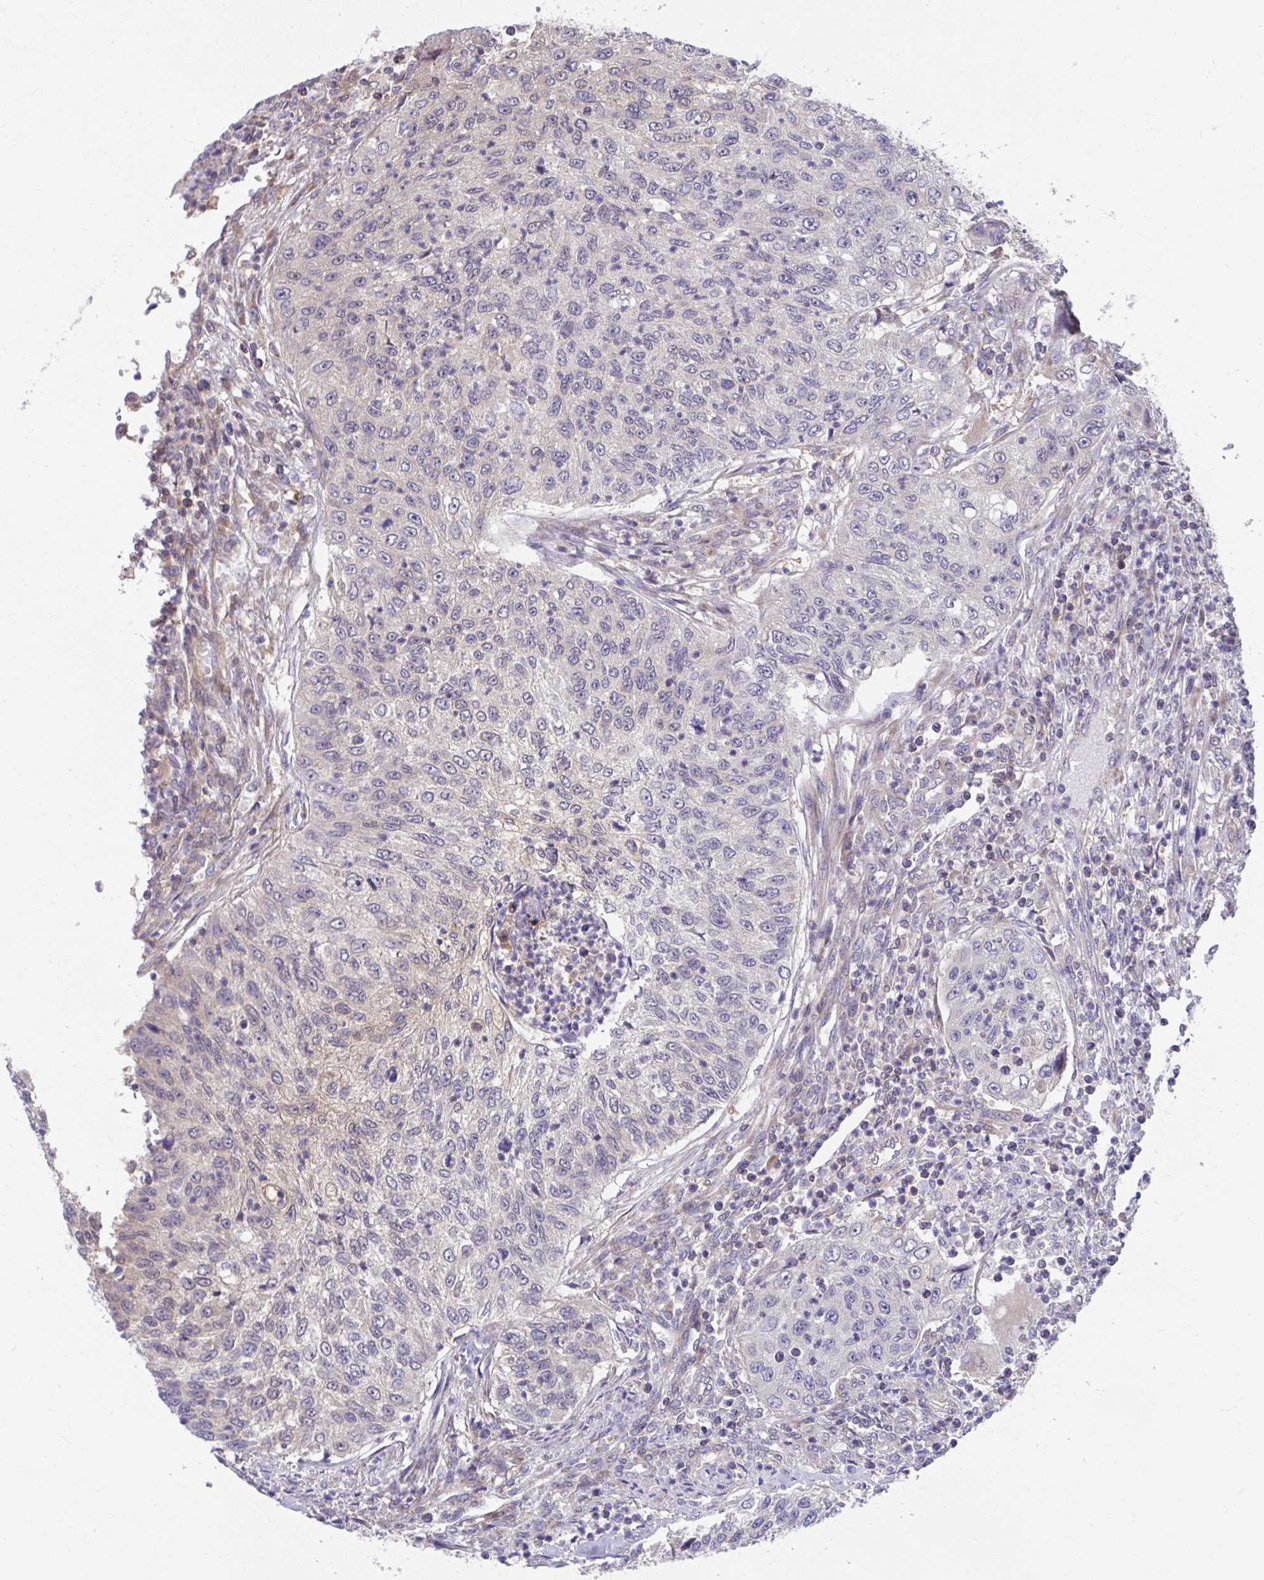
{"staining": {"intensity": "weak", "quantity": "<25%", "location": "cytoplasmic/membranous"}, "tissue": "urothelial cancer", "cell_type": "Tumor cells", "image_type": "cancer", "snomed": [{"axis": "morphology", "description": "Urothelial carcinoma, High grade"}, {"axis": "topography", "description": "Urinary bladder"}], "caption": "High magnification brightfield microscopy of high-grade urothelial carcinoma stained with DAB (3,3'-diaminobenzidine) (brown) and counterstained with hematoxylin (blue): tumor cells show no significant positivity.", "gene": "PCDHB7", "patient": {"sex": "female", "age": 60}}